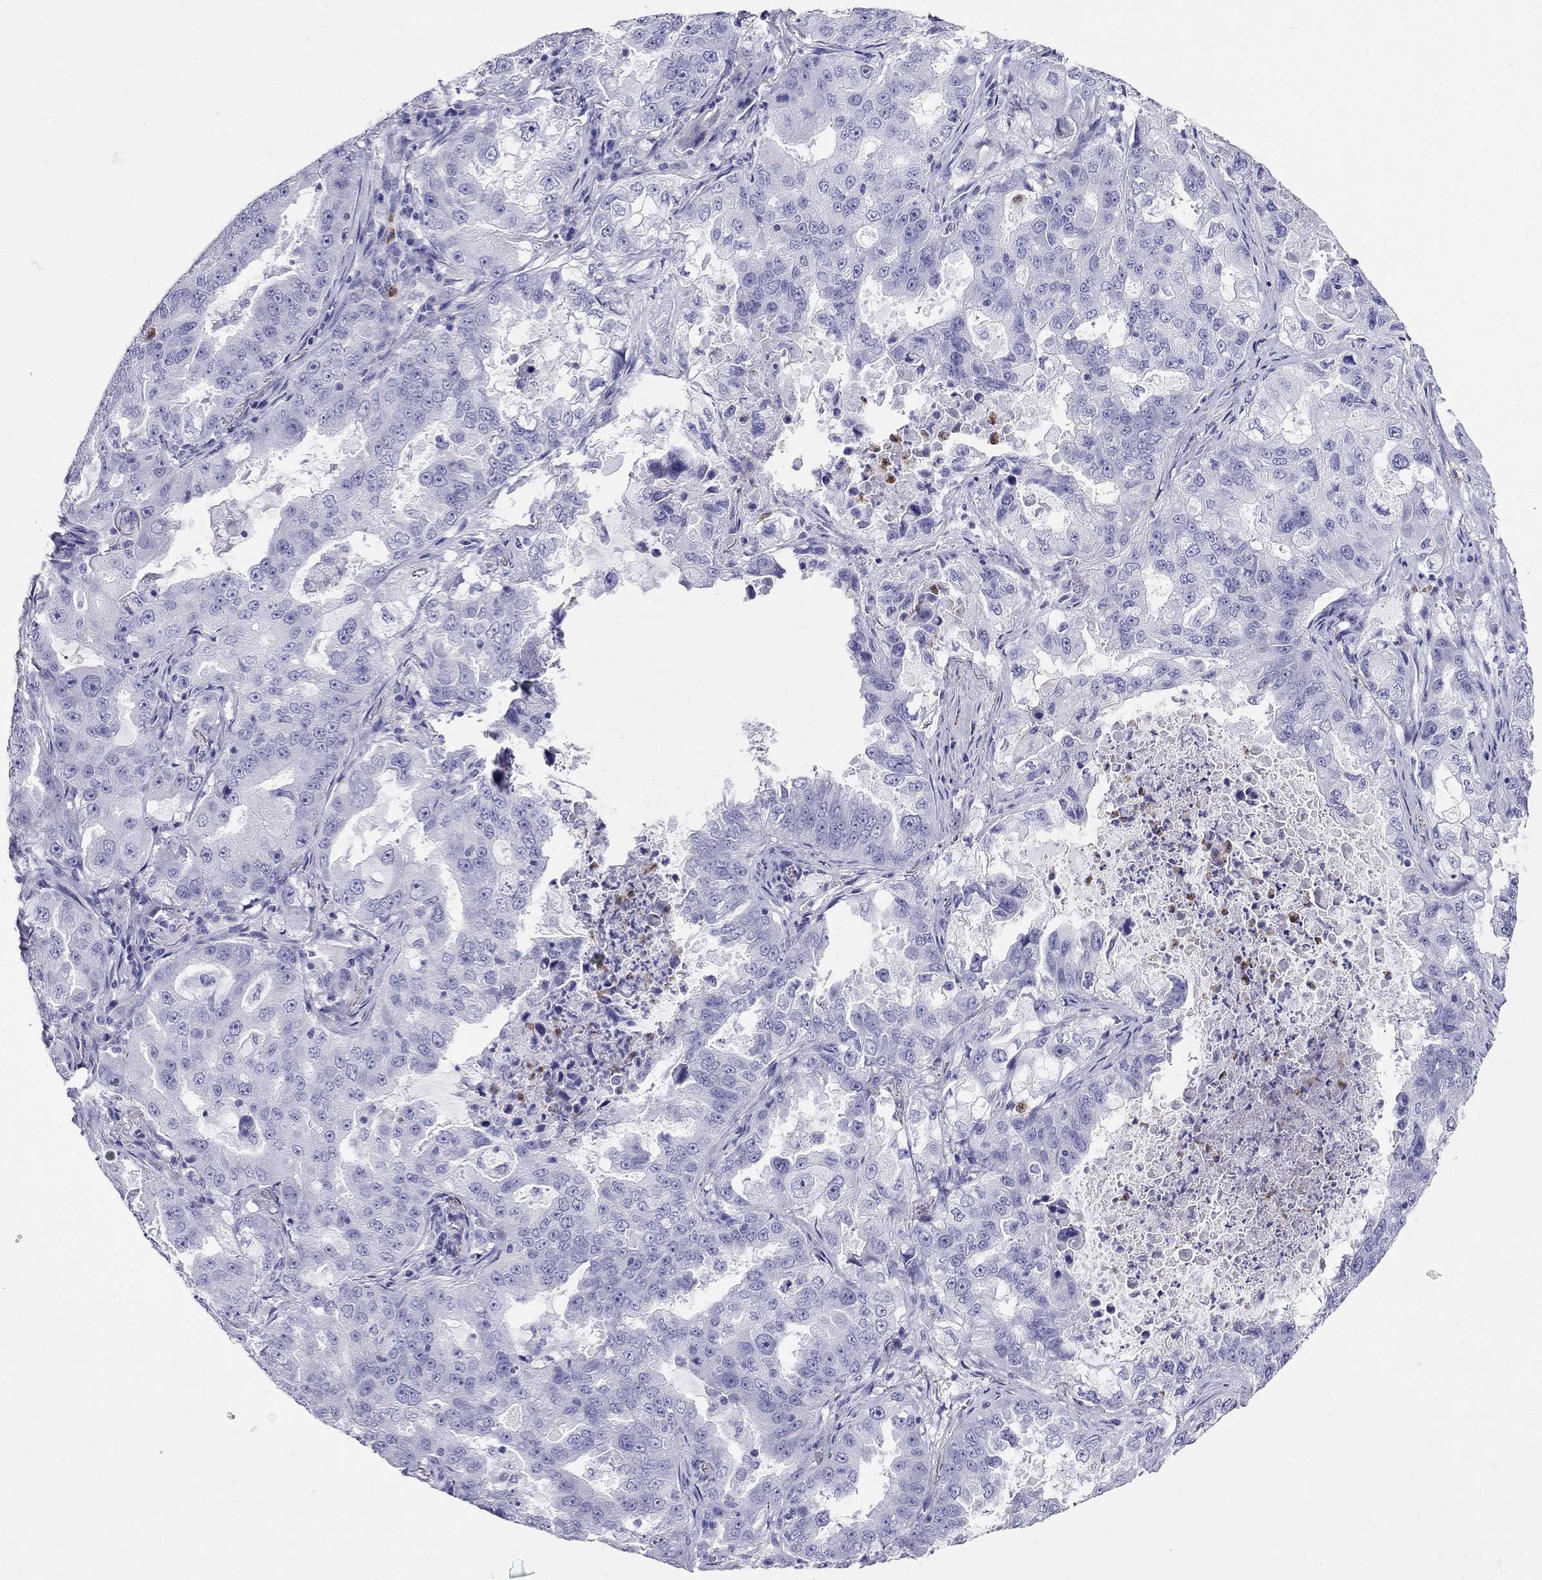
{"staining": {"intensity": "negative", "quantity": "none", "location": "none"}, "tissue": "lung cancer", "cell_type": "Tumor cells", "image_type": "cancer", "snomed": [{"axis": "morphology", "description": "Adenocarcinoma, NOS"}, {"axis": "topography", "description": "Lung"}], "caption": "Immunohistochemical staining of human adenocarcinoma (lung) reveals no significant positivity in tumor cells. (DAB immunohistochemistry, high magnification).", "gene": "PPP1R36", "patient": {"sex": "female", "age": 61}}